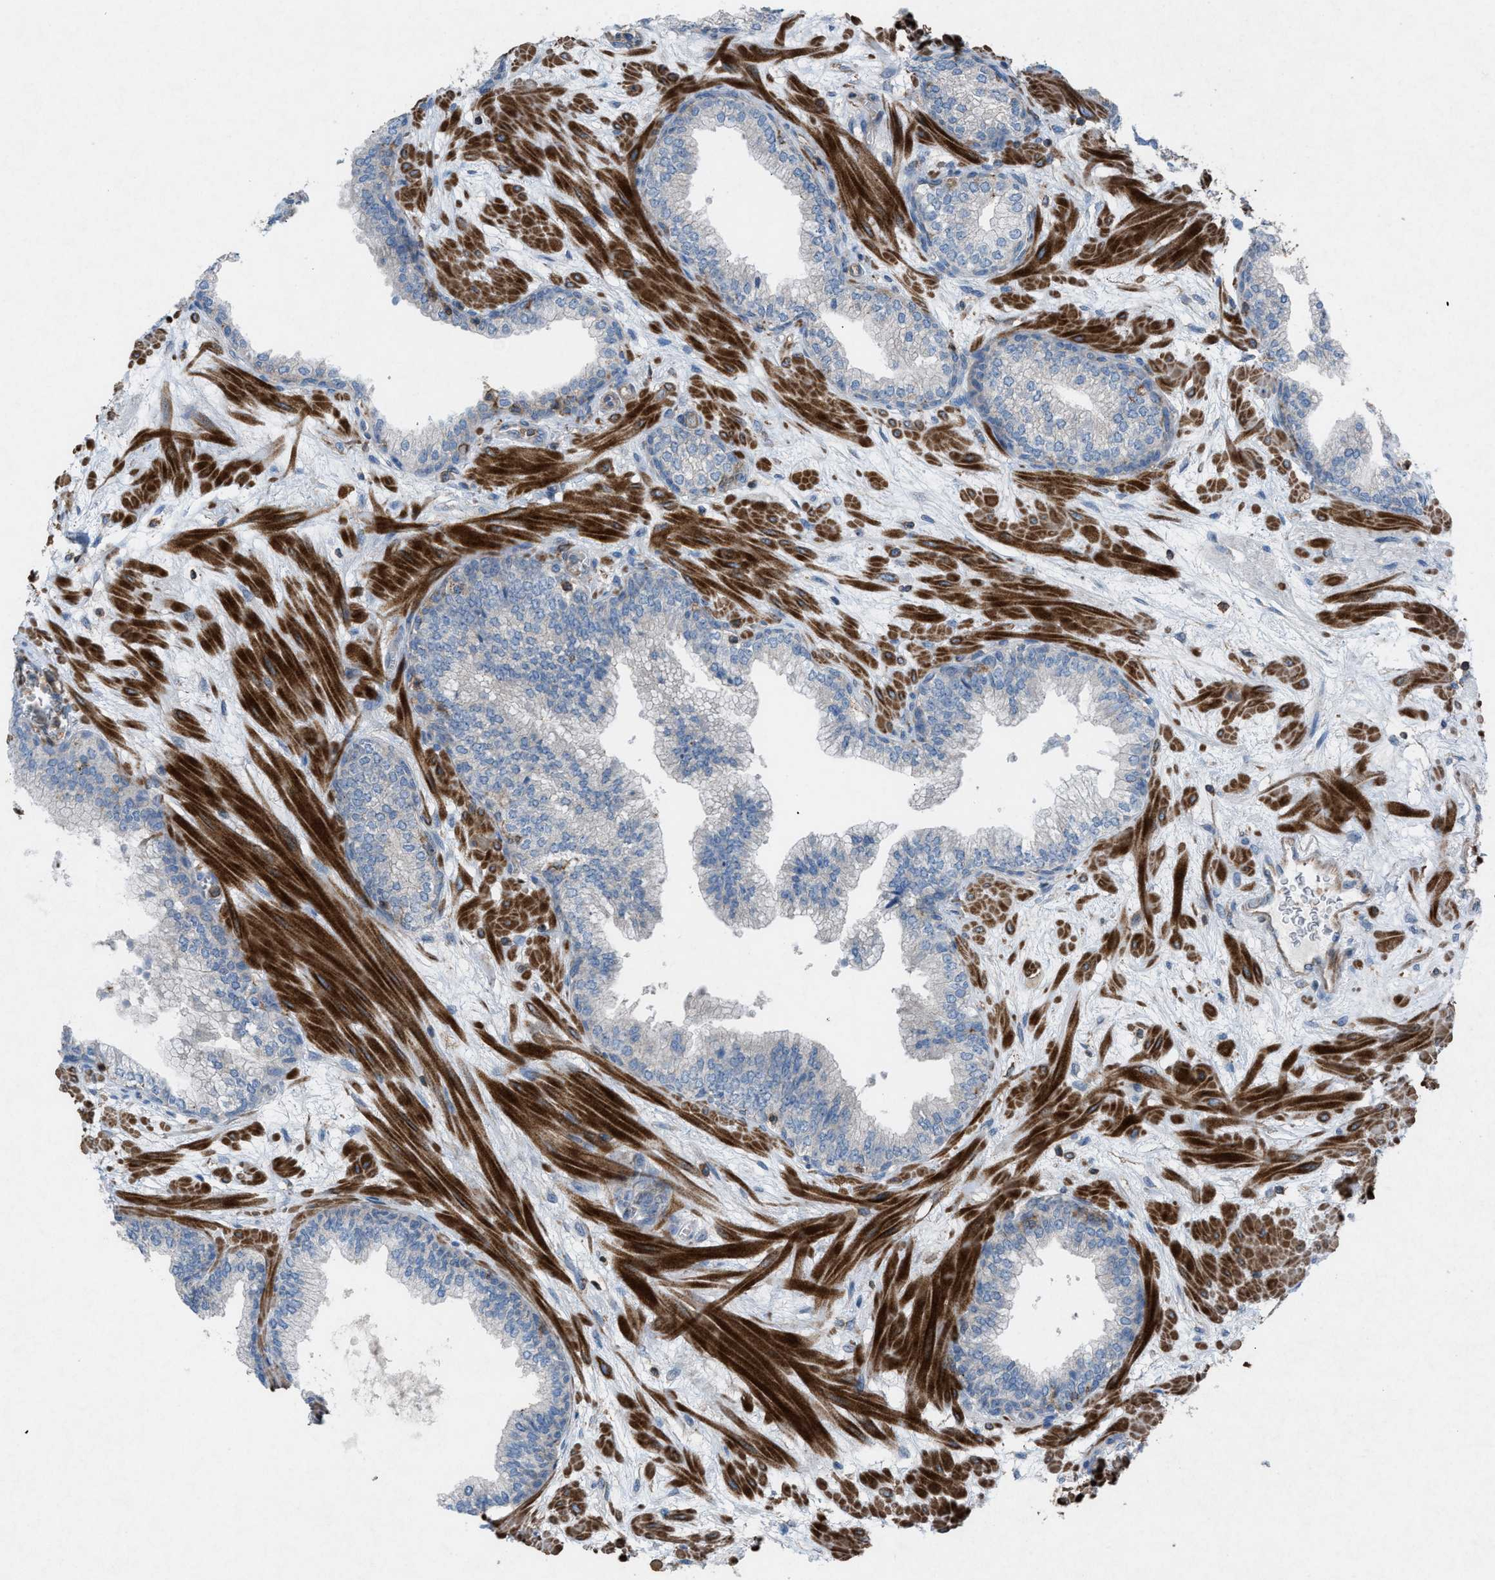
{"staining": {"intensity": "weak", "quantity": "<25%", "location": "cytoplasmic/membranous"}, "tissue": "prostate", "cell_type": "Glandular cells", "image_type": "normal", "snomed": [{"axis": "morphology", "description": "Normal tissue, NOS"}, {"axis": "morphology", "description": "Urothelial carcinoma, Low grade"}, {"axis": "topography", "description": "Urinary bladder"}, {"axis": "topography", "description": "Prostate"}], "caption": "The photomicrograph shows no significant expression in glandular cells of prostate.", "gene": "NCK2", "patient": {"sex": "male", "age": 60}}